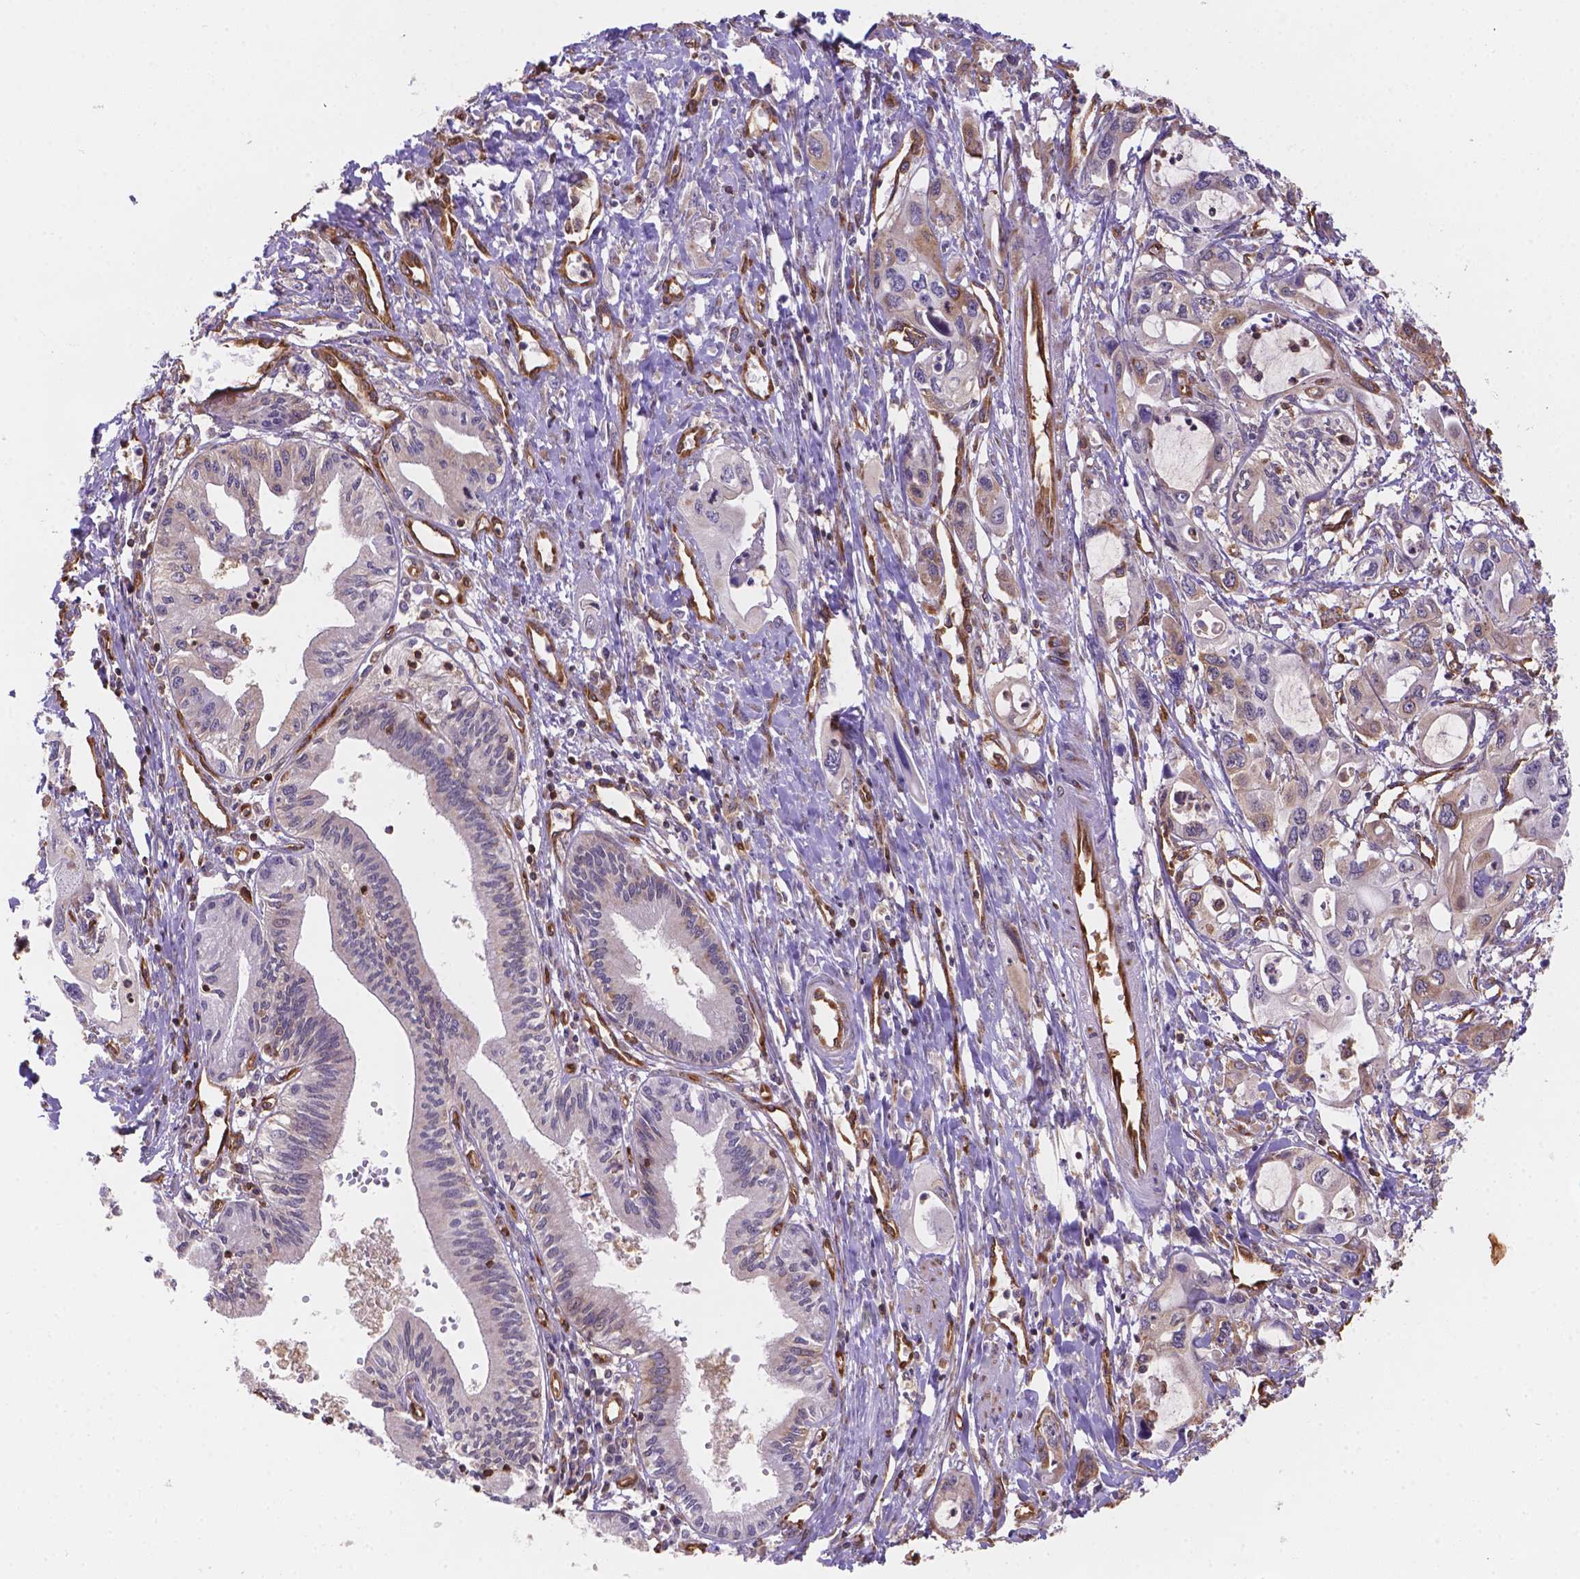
{"staining": {"intensity": "negative", "quantity": "none", "location": "none"}, "tissue": "pancreatic cancer", "cell_type": "Tumor cells", "image_type": "cancer", "snomed": [{"axis": "morphology", "description": "Adenocarcinoma, NOS"}, {"axis": "topography", "description": "Pancreas"}], "caption": "A high-resolution micrograph shows immunohistochemistry staining of adenocarcinoma (pancreatic), which reveals no significant positivity in tumor cells.", "gene": "DMWD", "patient": {"sex": "male", "age": 60}}